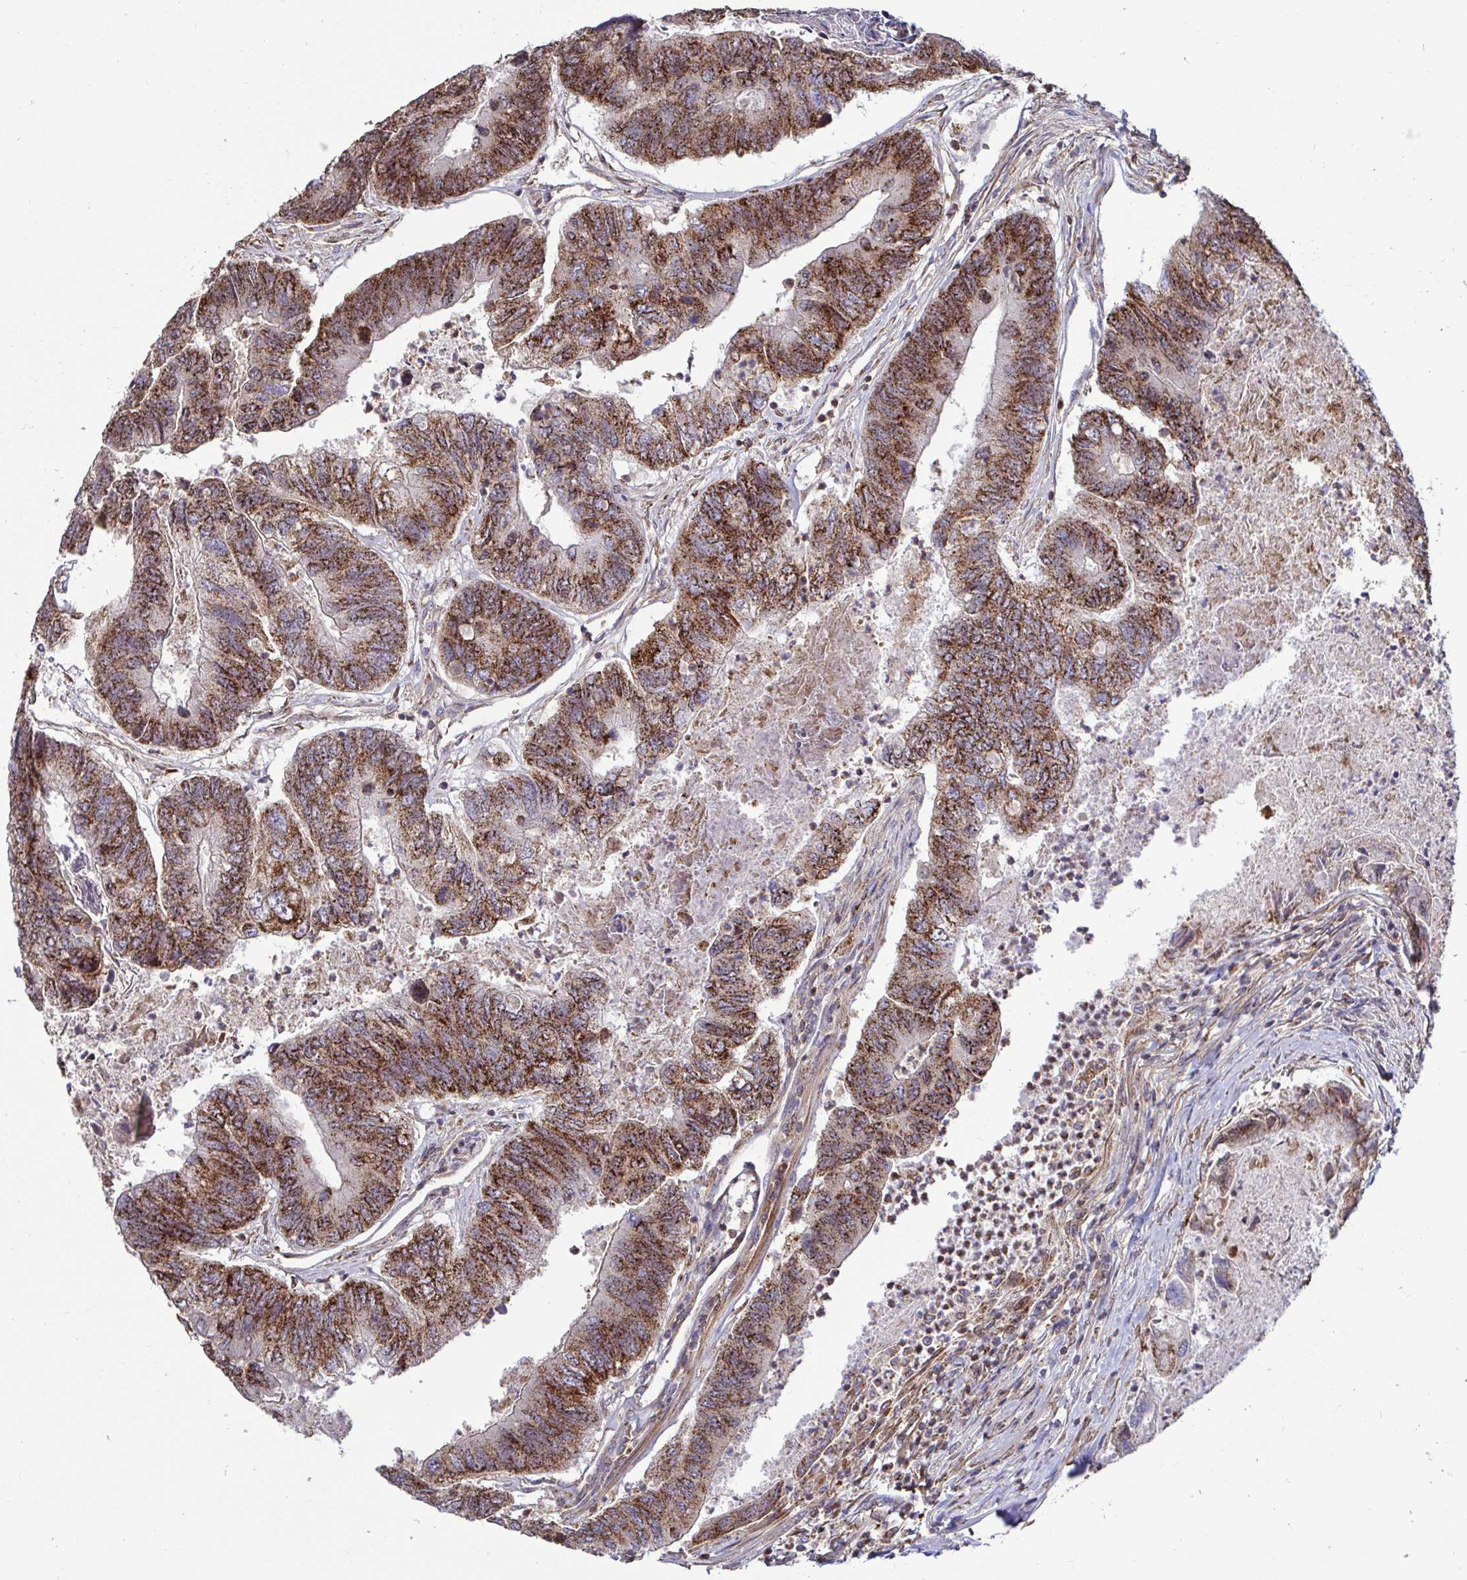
{"staining": {"intensity": "strong", "quantity": ">75%", "location": "cytoplasmic/membranous"}, "tissue": "colorectal cancer", "cell_type": "Tumor cells", "image_type": "cancer", "snomed": [{"axis": "morphology", "description": "Adenocarcinoma, NOS"}, {"axis": "topography", "description": "Colon"}], "caption": "Colorectal adenocarcinoma stained with immunohistochemistry (IHC) reveals strong cytoplasmic/membranous staining in approximately >75% of tumor cells.", "gene": "SPRY1", "patient": {"sex": "female", "age": 67}}